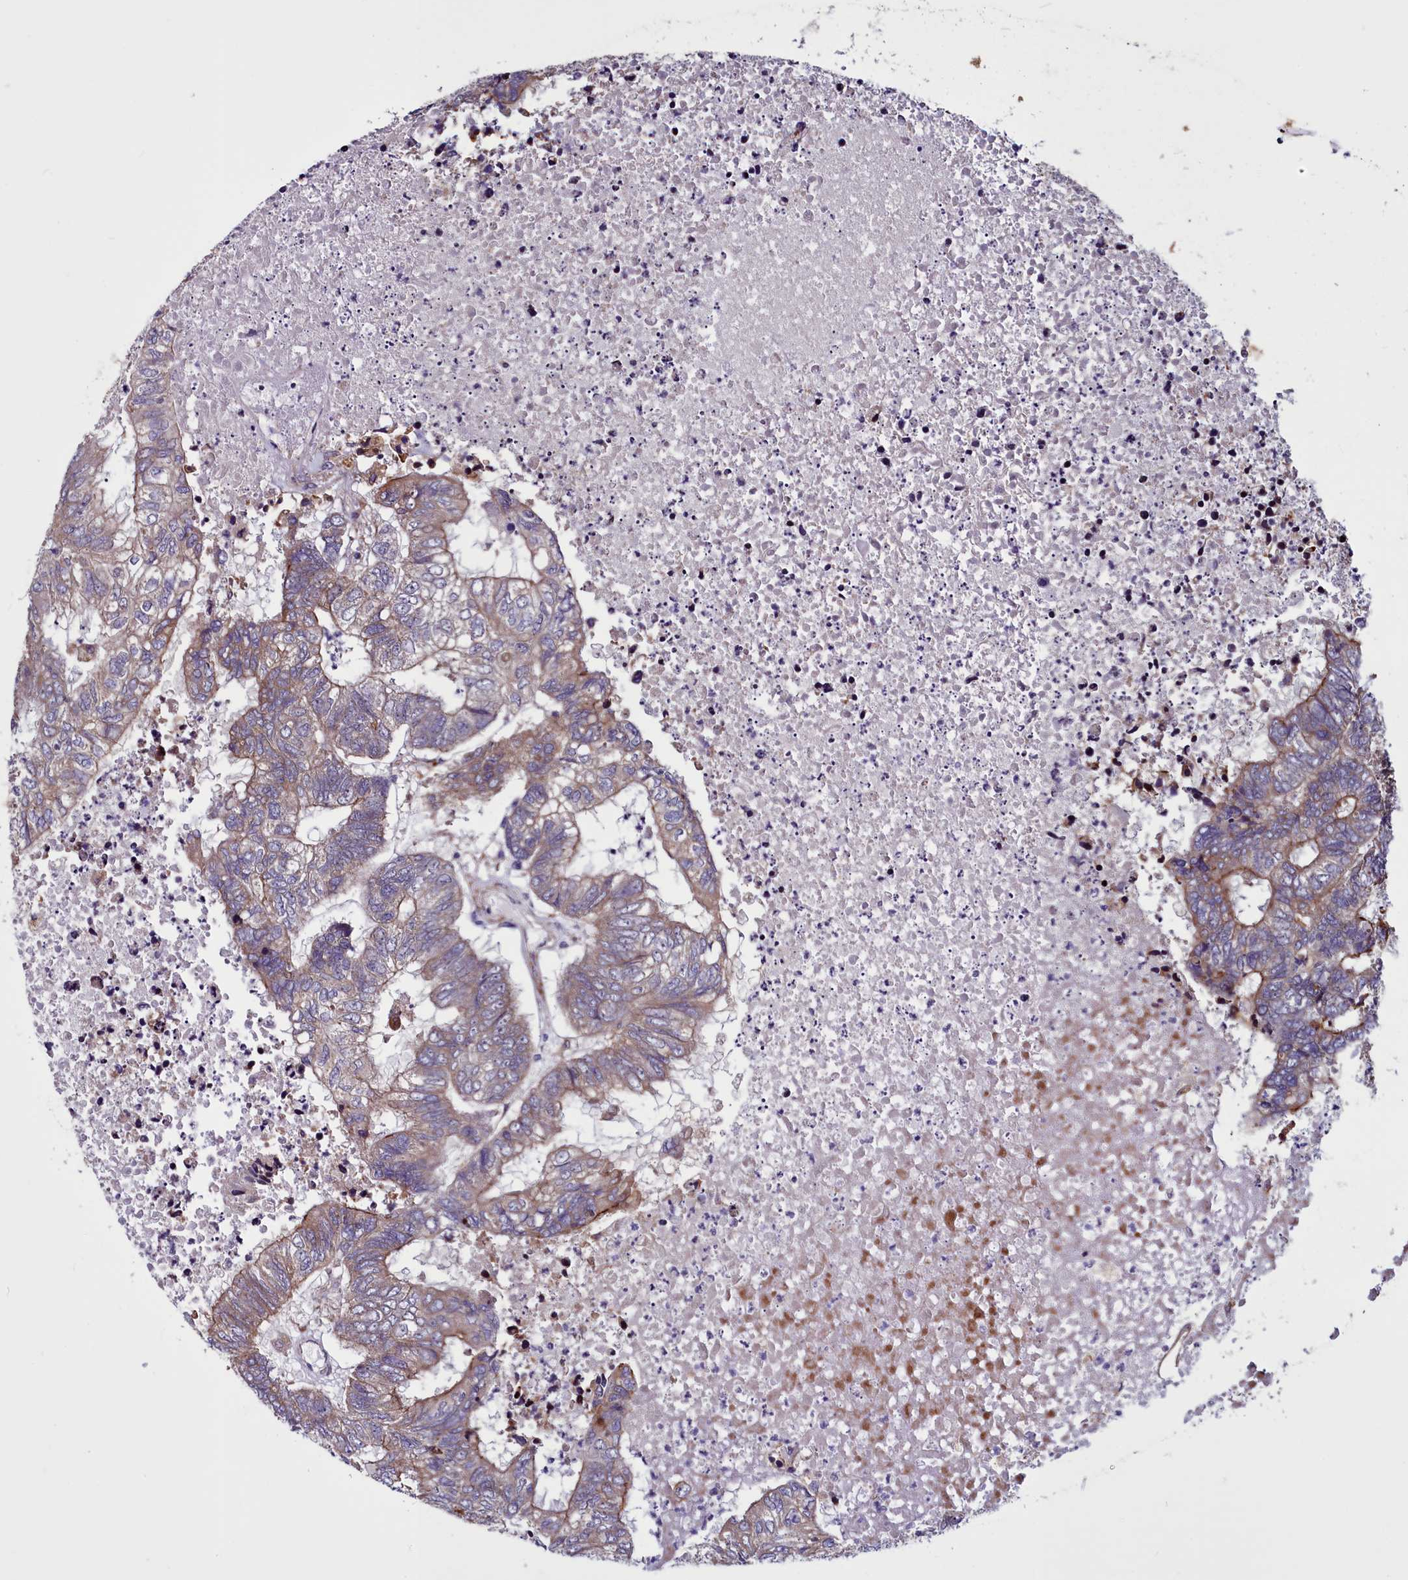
{"staining": {"intensity": "strong", "quantity": "<25%", "location": "cytoplasmic/membranous"}, "tissue": "colorectal cancer", "cell_type": "Tumor cells", "image_type": "cancer", "snomed": [{"axis": "morphology", "description": "Adenocarcinoma, NOS"}, {"axis": "topography", "description": "Colon"}], "caption": "An image of human colorectal cancer stained for a protein displays strong cytoplasmic/membranous brown staining in tumor cells.", "gene": "MCRIP1", "patient": {"sex": "female", "age": 48}}